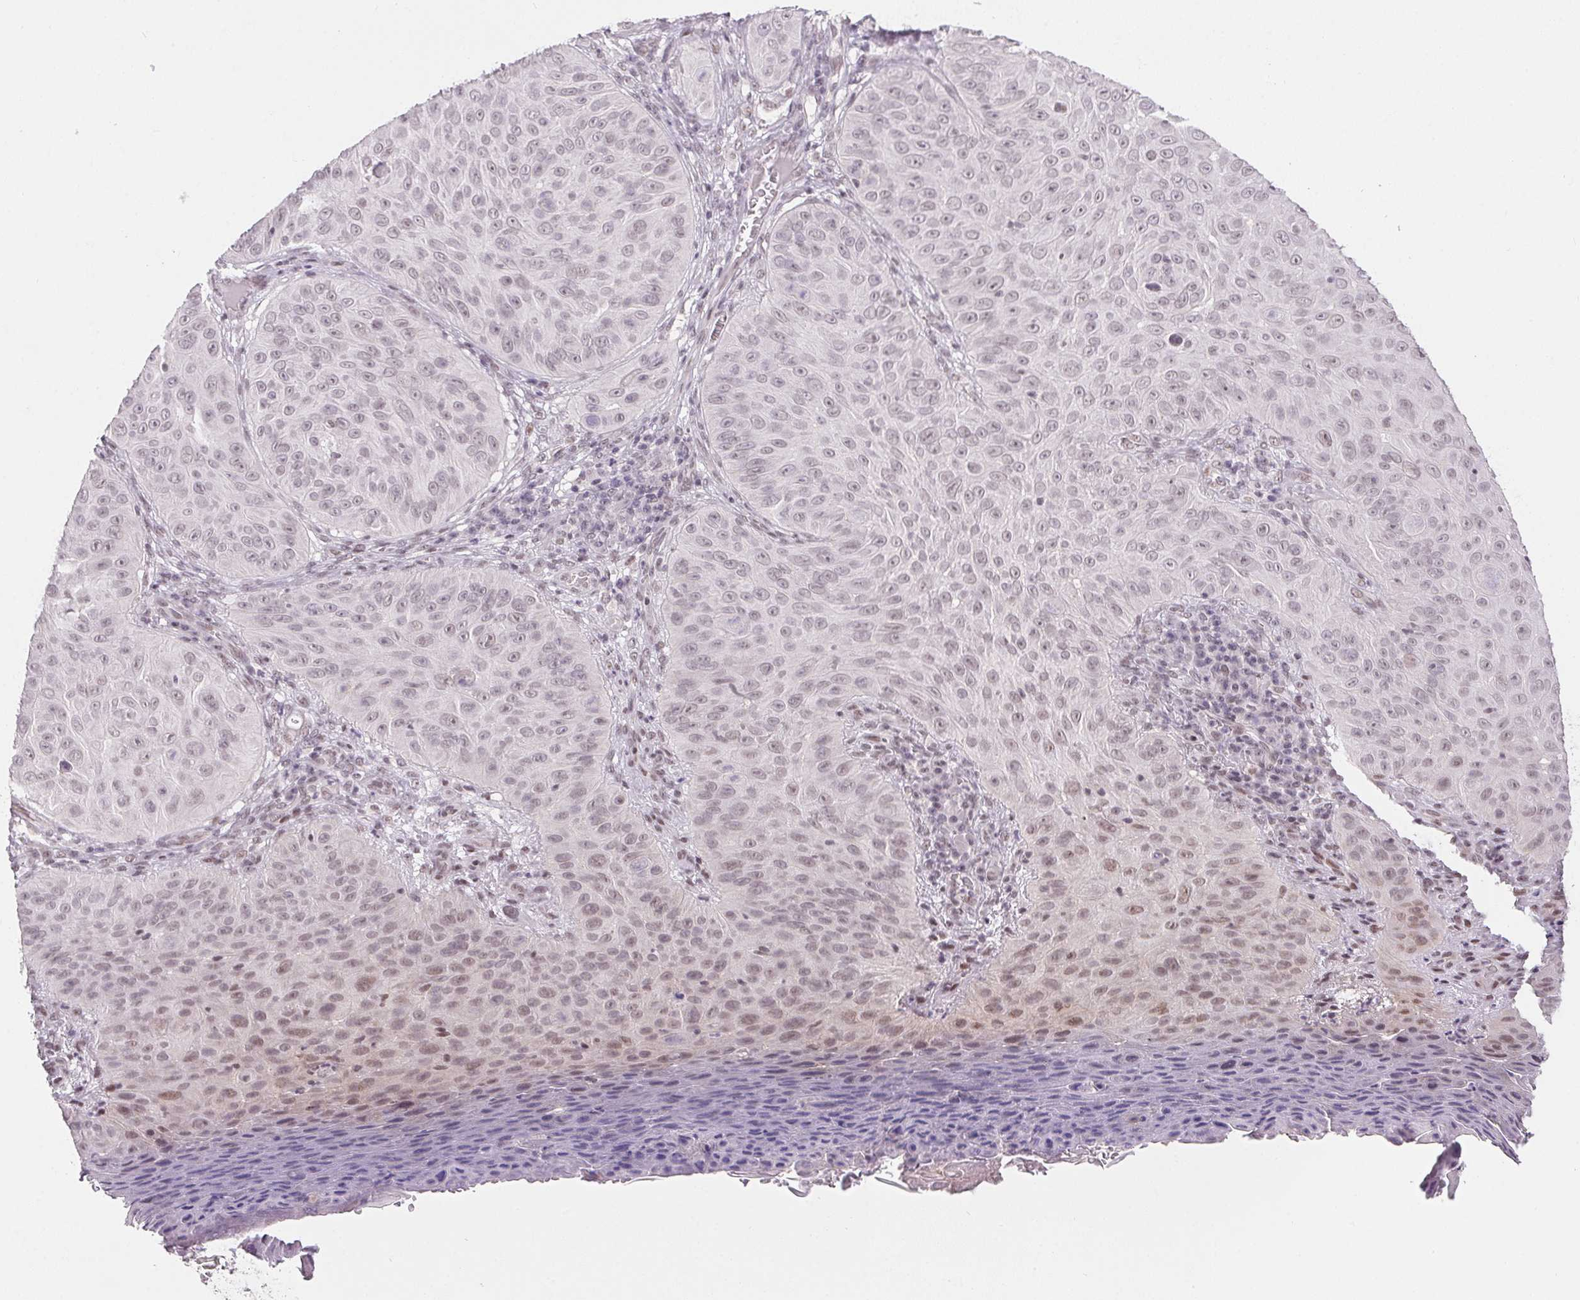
{"staining": {"intensity": "negative", "quantity": "none", "location": "none"}, "tissue": "skin cancer", "cell_type": "Tumor cells", "image_type": "cancer", "snomed": [{"axis": "morphology", "description": "Squamous cell carcinoma, NOS"}, {"axis": "topography", "description": "Skin"}], "caption": "Photomicrograph shows no protein staining in tumor cells of skin squamous cell carcinoma tissue. (Brightfield microscopy of DAB (3,3'-diaminobenzidine) IHC at high magnification).", "gene": "KDM4D", "patient": {"sex": "male", "age": 82}}